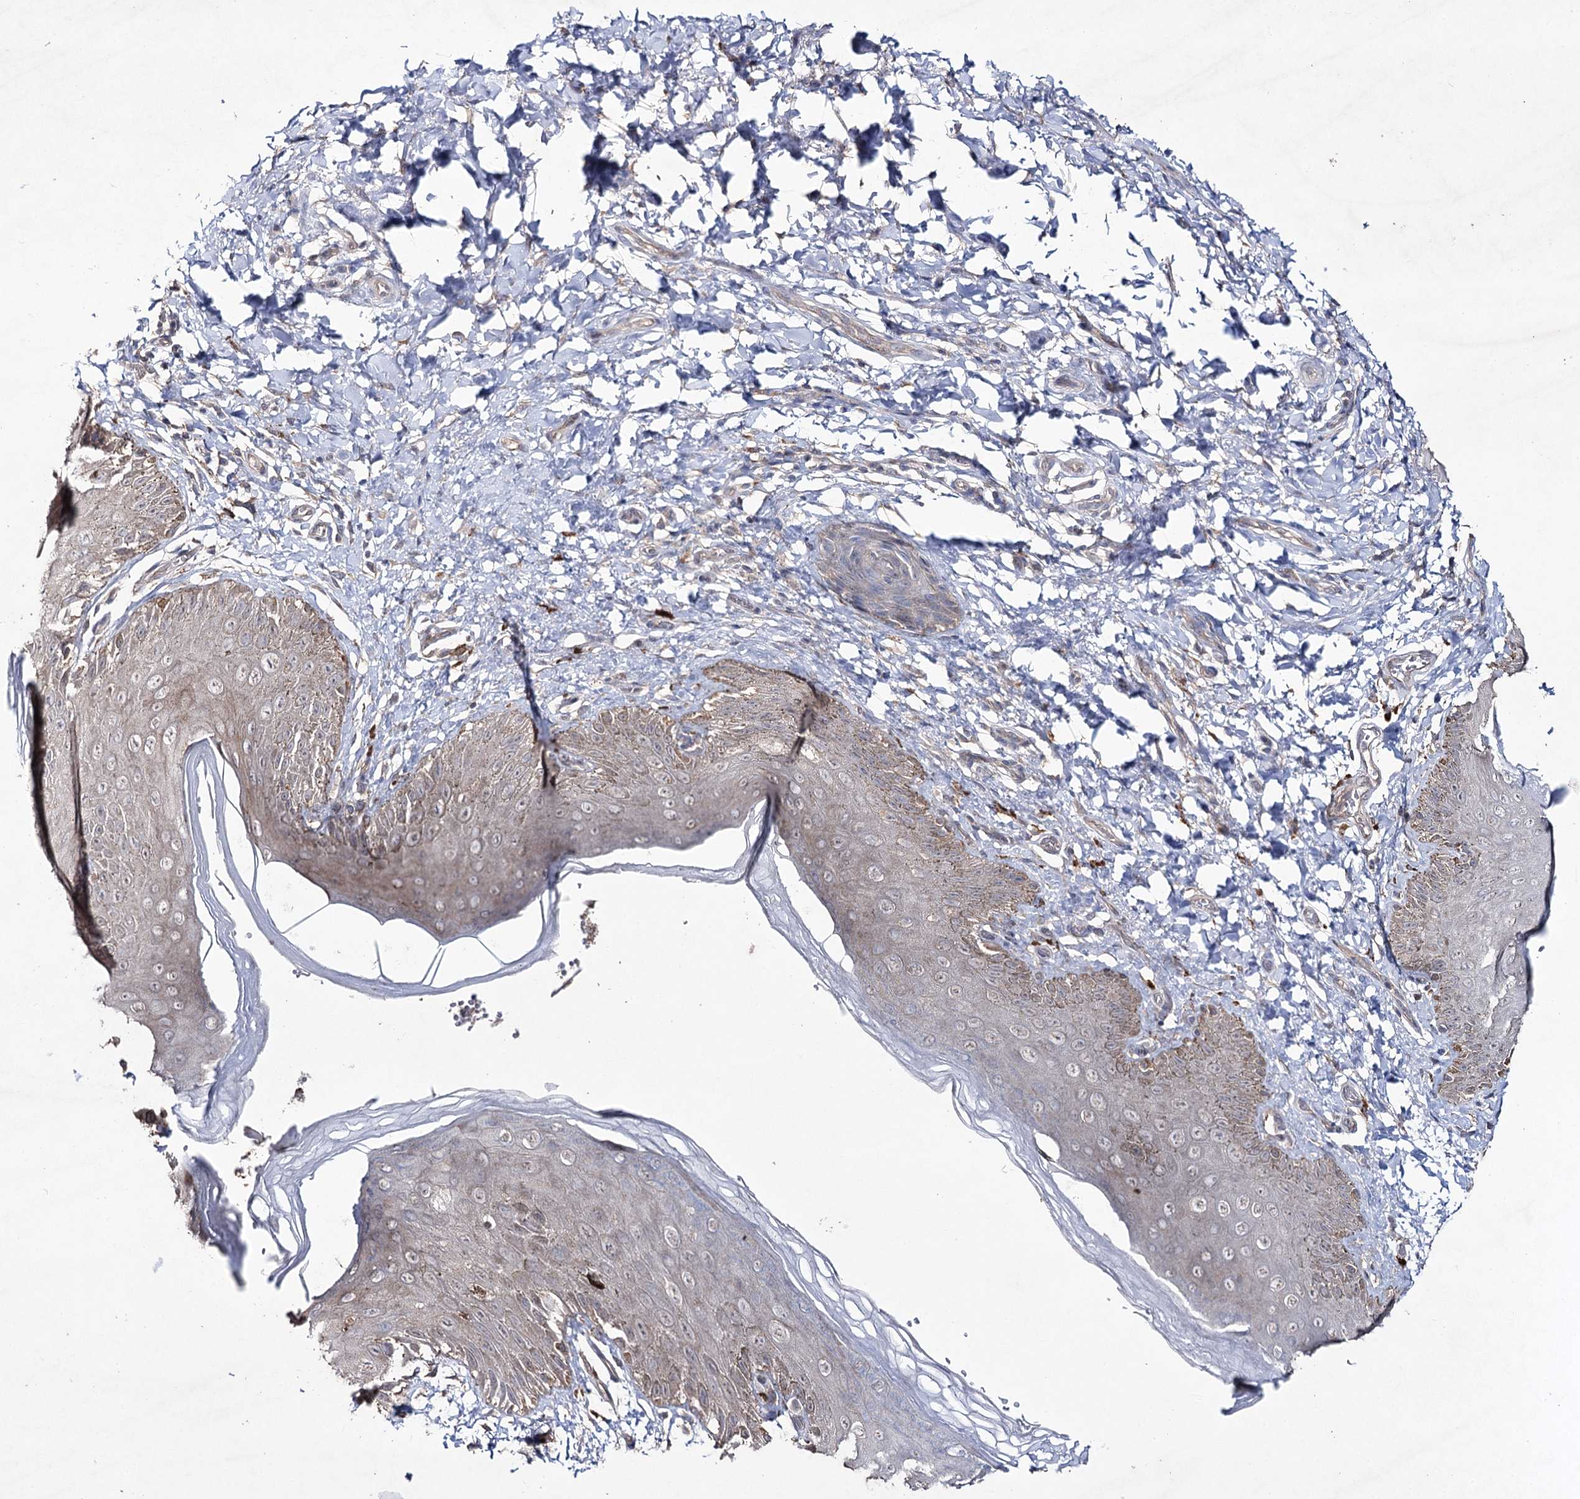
{"staining": {"intensity": "weak", "quantity": "<25%", "location": "cytoplasmic/membranous"}, "tissue": "skin", "cell_type": "Epidermal cells", "image_type": "normal", "snomed": [{"axis": "morphology", "description": "Normal tissue, NOS"}, {"axis": "topography", "description": "Anal"}], "caption": "Protein analysis of benign skin demonstrates no significant positivity in epidermal cells. (DAB immunohistochemistry (IHC), high magnification).", "gene": "SEMA4G", "patient": {"sex": "male", "age": 44}}